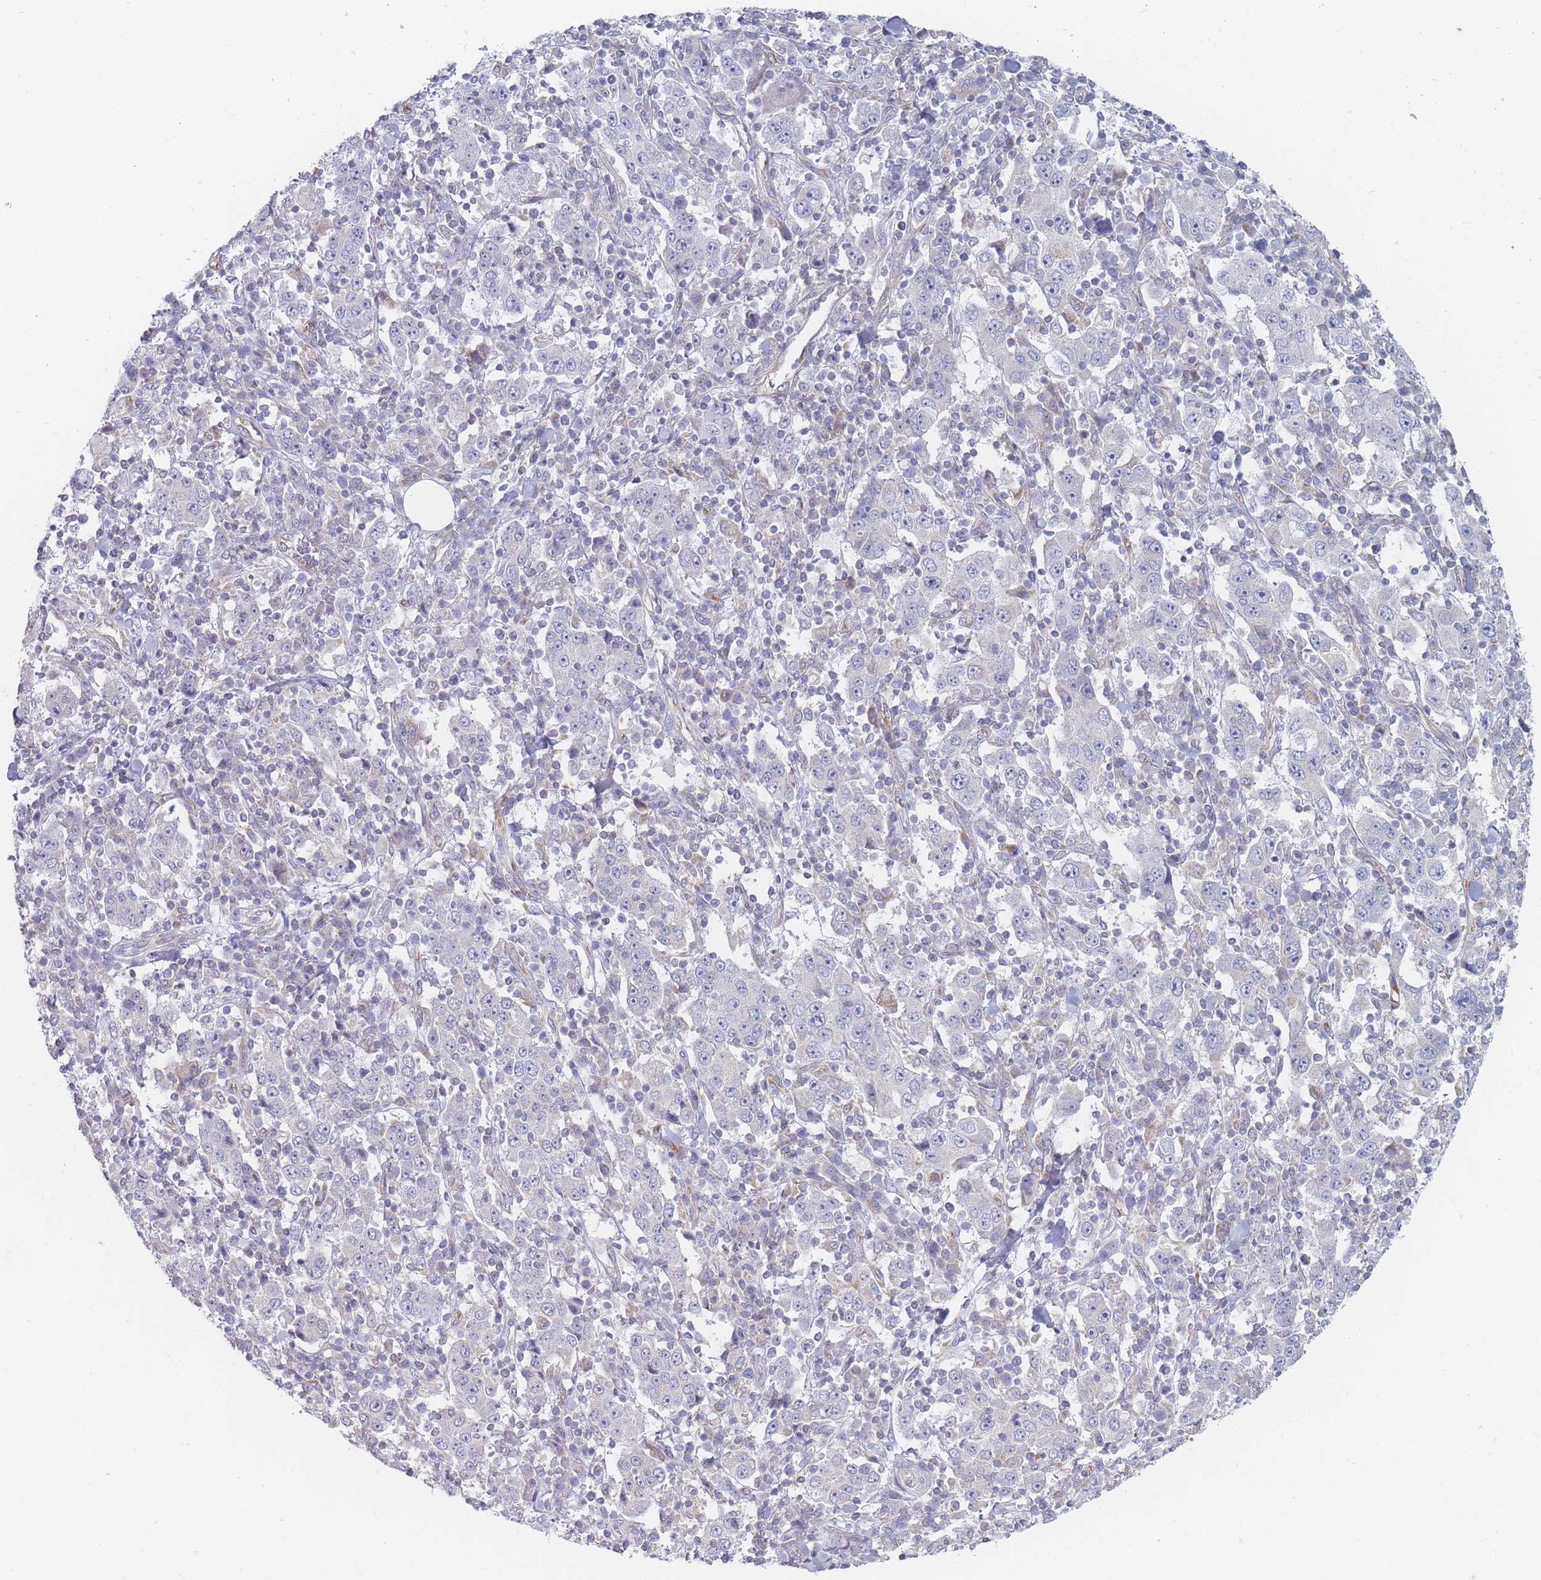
{"staining": {"intensity": "negative", "quantity": "none", "location": "none"}, "tissue": "stomach cancer", "cell_type": "Tumor cells", "image_type": "cancer", "snomed": [{"axis": "morphology", "description": "Normal tissue, NOS"}, {"axis": "morphology", "description": "Adenocarcinoma, NOS"}, {"axis": "topography", "description": "Stomach, upper"}, {"axis": "topography", "description": "Stomach"}], "caption": "High magnification brightfield microscopy of stomach cancer (adenocarcinoma) stained with DAB (3,3'-diaminobenzidine) (brown) and counterstained with hematoxylin (blue): tumor cells show no significant expression.", "gene": "MAP1S", "patient": {"sex": "male", "age": 59}}